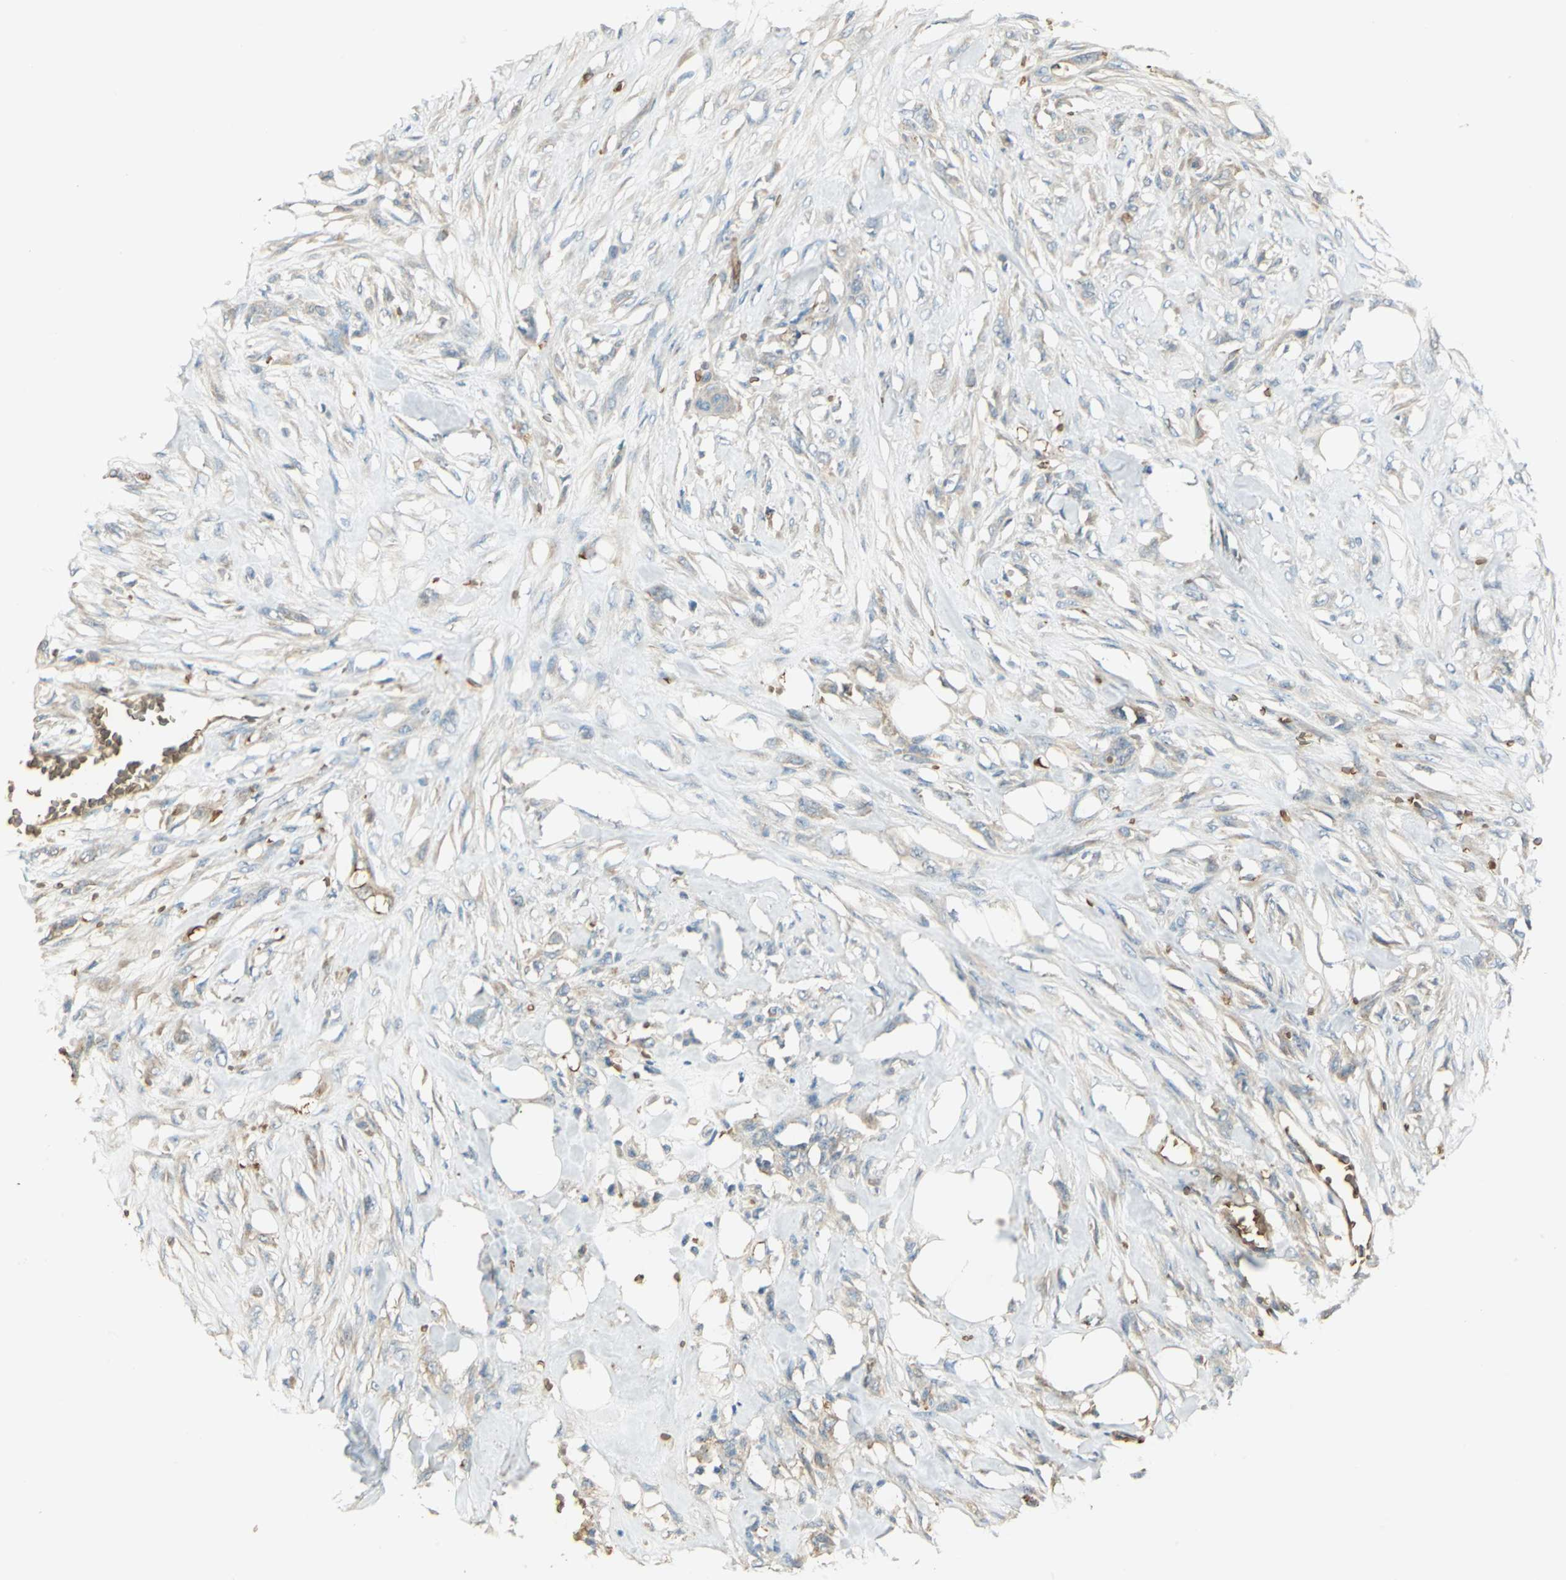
{"staining": {"intensity": "weak", "quantity": "25%-75%", "location": "cytoplasmic/membranous"}, "tissue": "skin cancer", "cell_type": "Tumor cells", "image_type": "cancer", "snomed": [{"axis": "morphology", "description": "Normal tissue, NOS"}, {"axis": "morphology", "description": "Squamous cell carcinoma, NOS"}, {"axis": "topography", "description": "Skin"}], "caption": "Skin cancer was stained to show a protein in brown. There is low levels of weak cytoplasmic/membranous expression in about 25%-75% of tumor cells.", "gene": "DDAH1", "patient": {"sex": "female", "age": 59}}